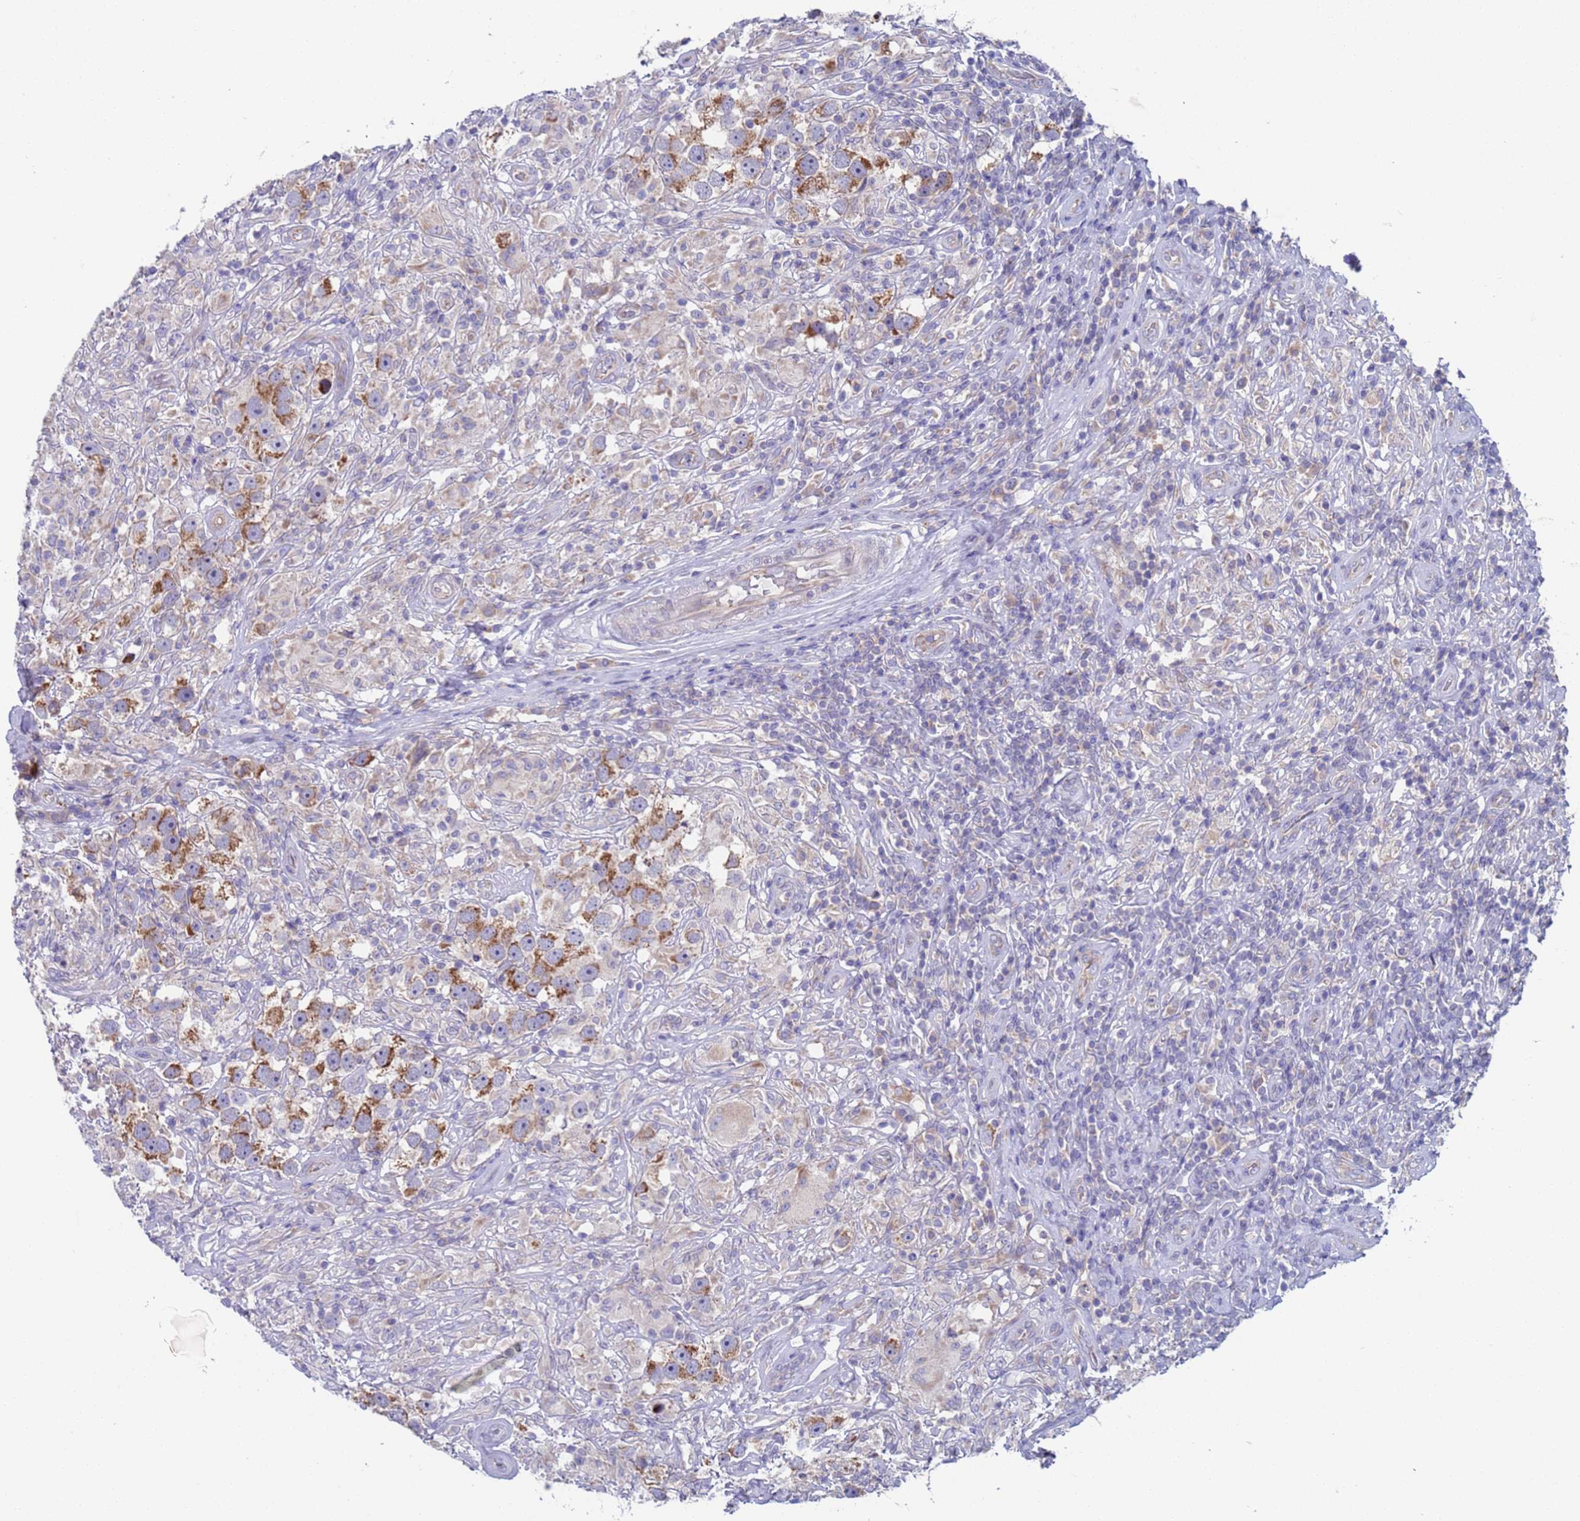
{"staining": {"intensity": "moderate", "quantity": ">75%", "location": "cytoplasmic/membranous"}, "tissue": "testis cancer", "cell_type": "Tumor cells", "image_type": "cancer", "snomed": [{"axis": "morphology", "description": "Seminoma, NOS"}, {"axis": "topography", "description": "Testis"}], "caption": "Immunohistochemical staining of human testis cancer (seminoma) exhibits moderate cytoplasmic/membranous protein expression in about >75% of tumor cells. (DAB (3,3'-diaminobenzidine) IHC, brown staining for protein, blue staining for nuclei).", "gene": "PET117", "patient": {"sex": "male", "age": 49}}